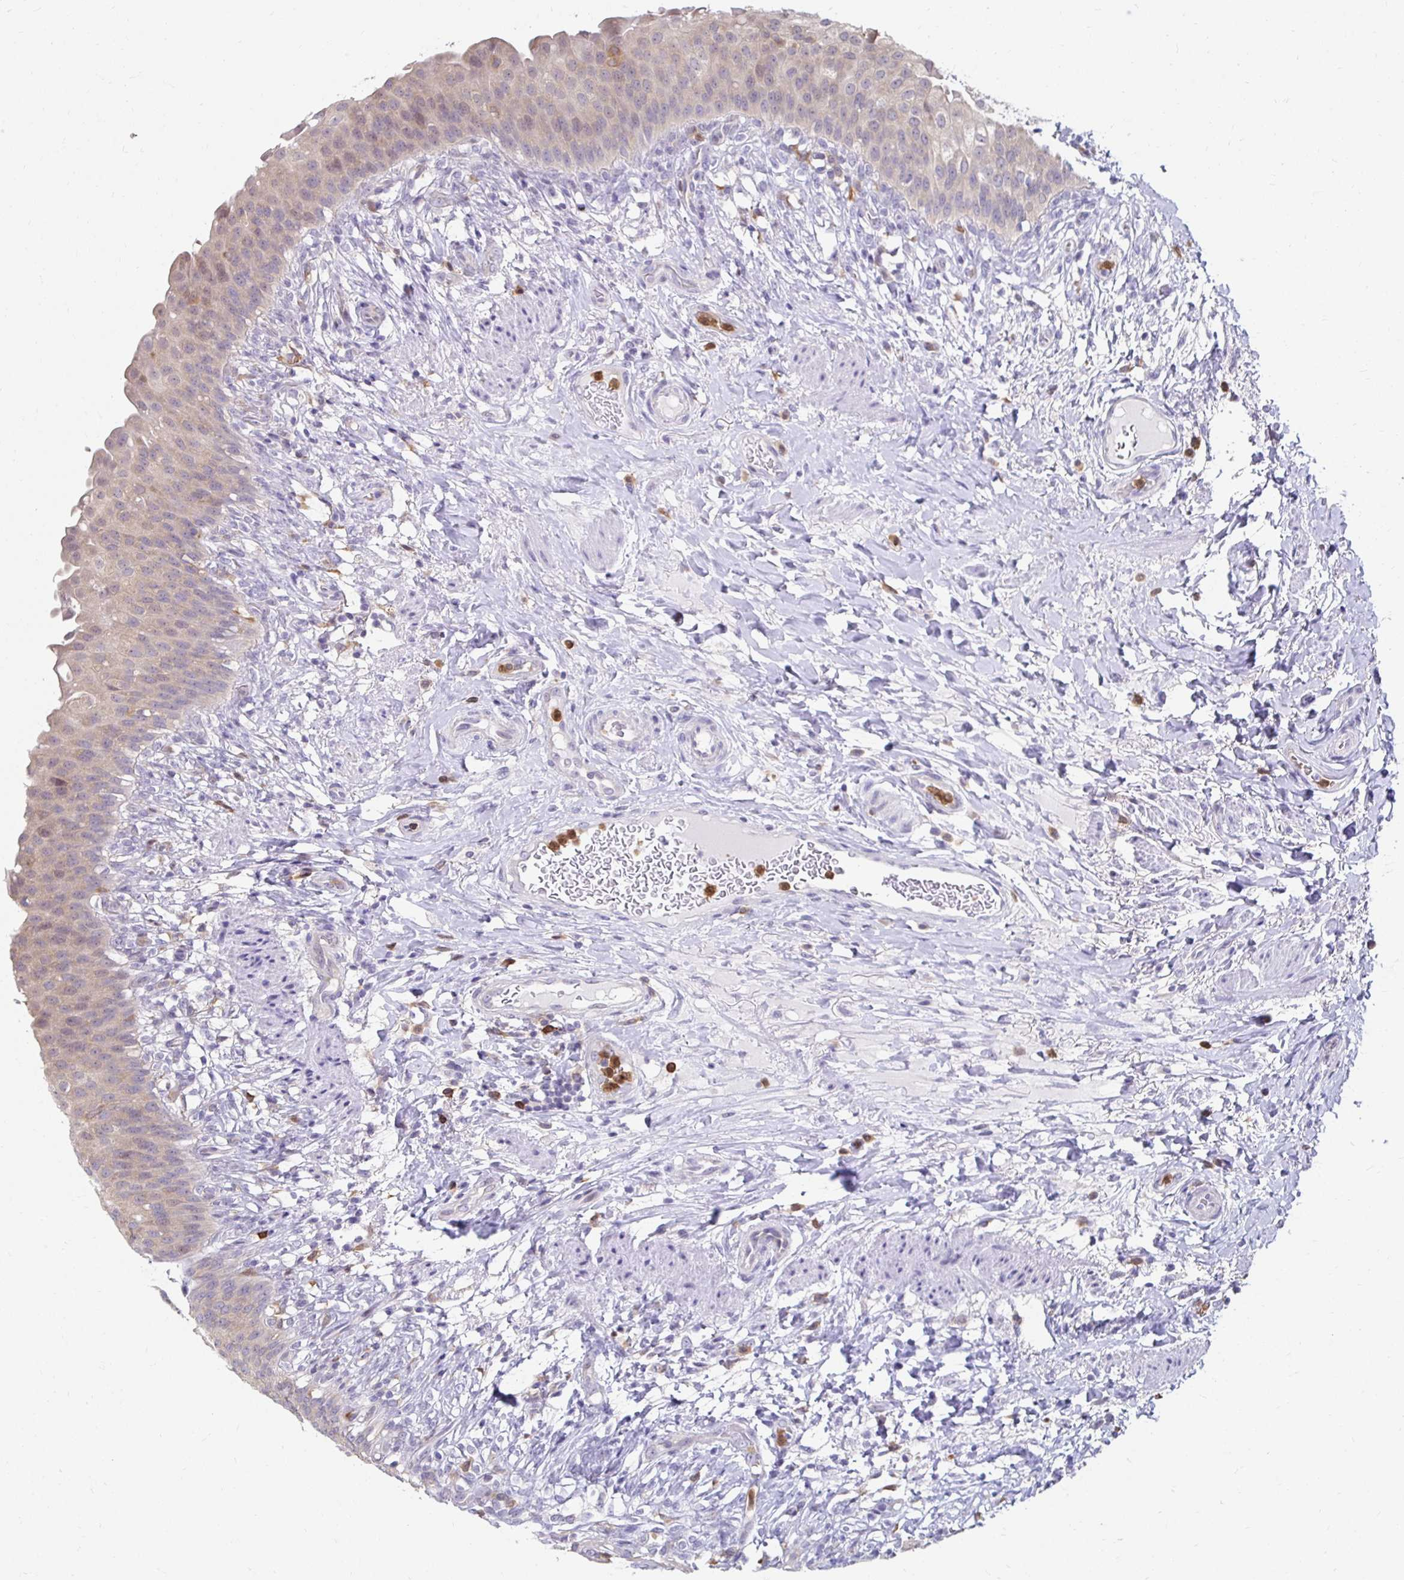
{"staining": {"intensity": "weak", "quantity": "25%-75%", "location": "cytoplasmic/membranous"}, "tissue": "urinary bladder", "cell_type": "Urothelial cells", "image_type": "normal", "snomed": [{"axis": "morphology", "description": "Normal tissue, NOS"}, {"axis": "topography", "description": "Urinary bladder"}, {"axis": "topography", "description": "Peripheral nerve tissue"}], "caption": "Urinary bladder stained with IHC displays weak cytoplasmic/membranous positivity in about 25%-75% of urothelial cells.", "gene": "PADI2", "patient": {"sex": "female", "age": 60}}